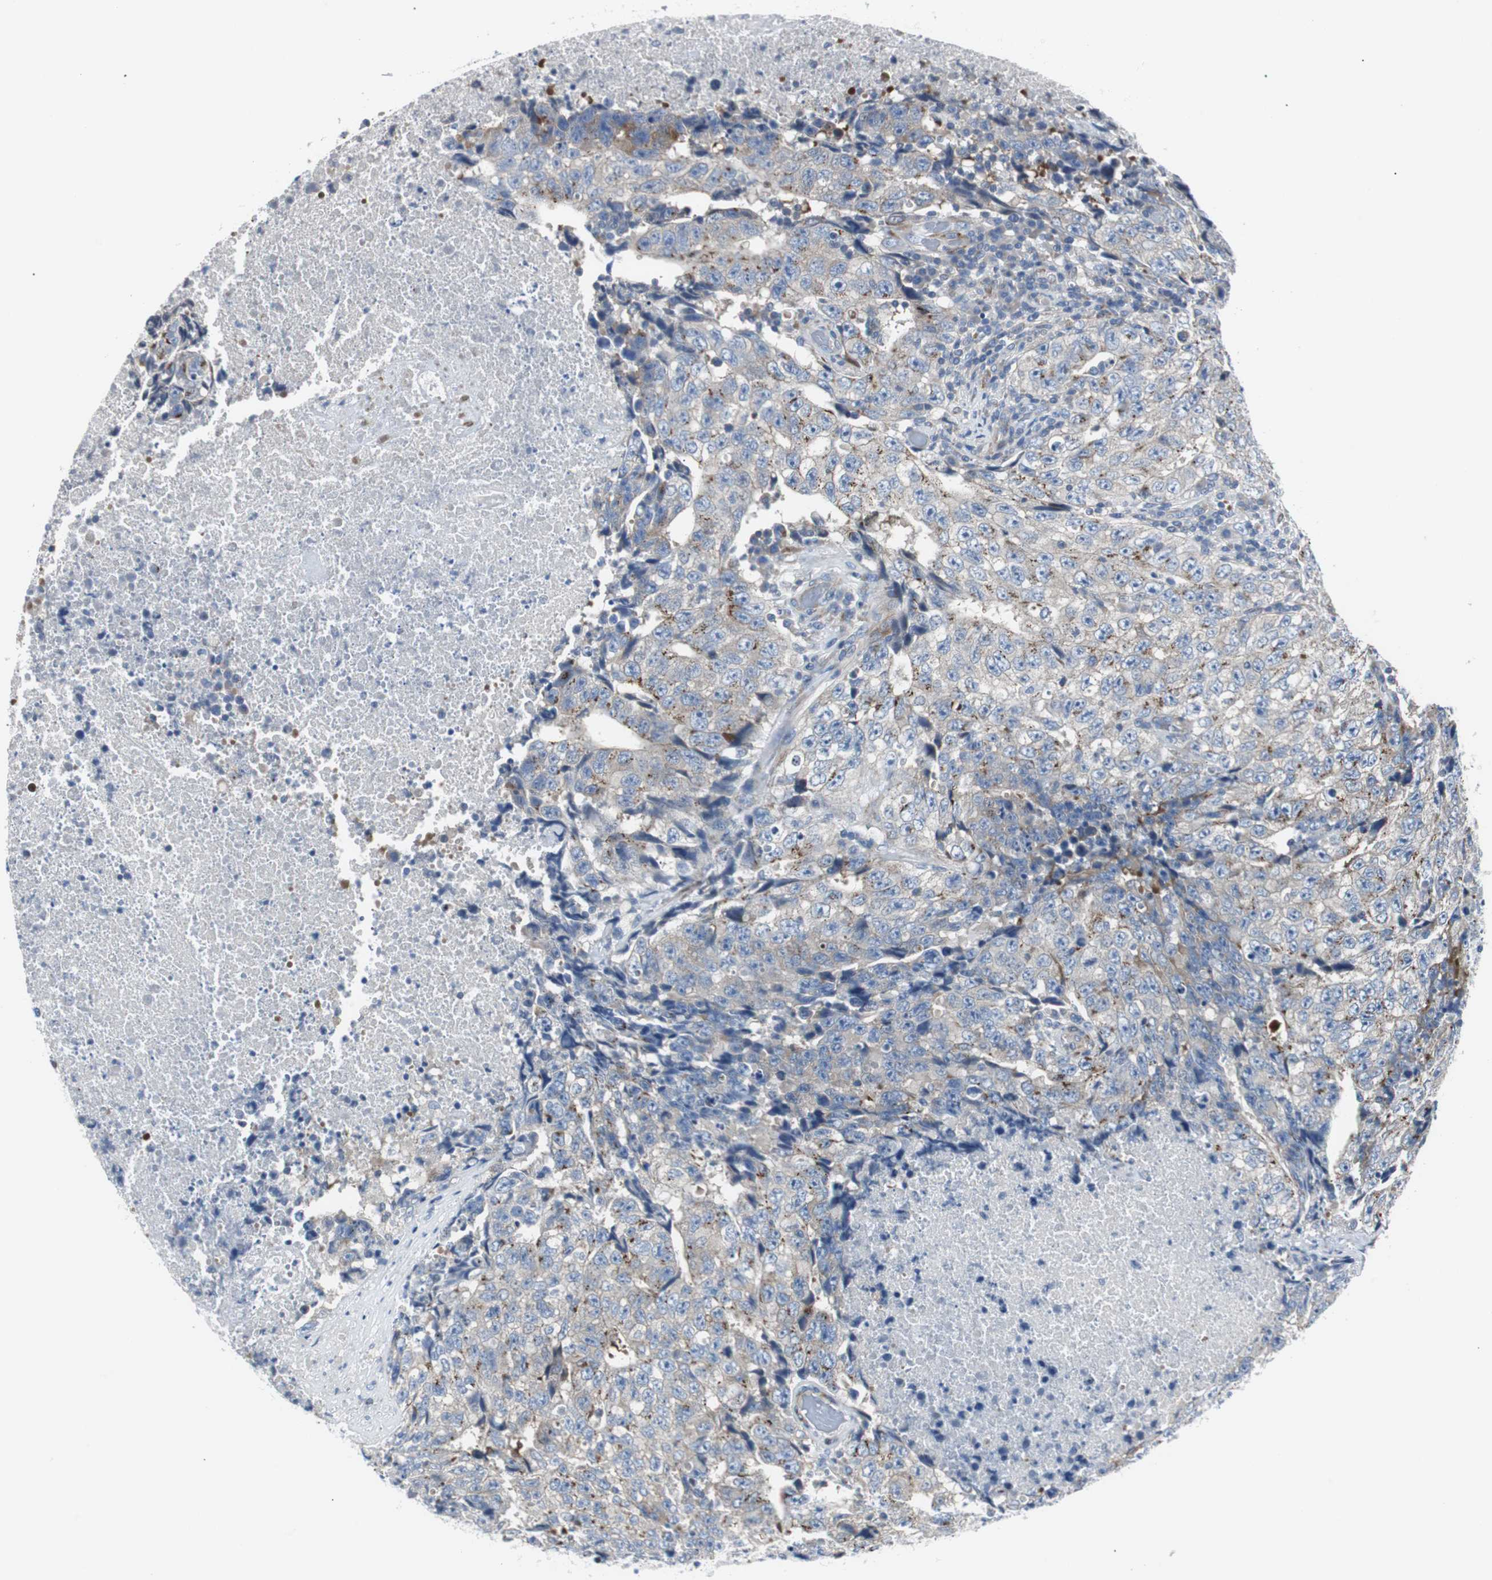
{"staining": {"intensity": "moderate", "quantity": ">75%", "location": "cytoplasmic/membranous"}, "tissue": "testis cancer", "cell_type": "Tumor cells", "image_type": "cancer", "snomed": [{"axis": "morphology", "description": "Necrosis, NOS"}, {"axis": "morphology", "description": "Carcinoma, Embryonal, NOS"}, {"axis": "topography", "description": "Testis"}], "caption": "Embryonal carcinoma (testis) stained with a brown dye demonstrates moderate cytoplasmic/membranous positive positivity in approximately >75% of tumor cells.", "gene": "BBC3", "patient": {"sex": "male", "age": 19}}